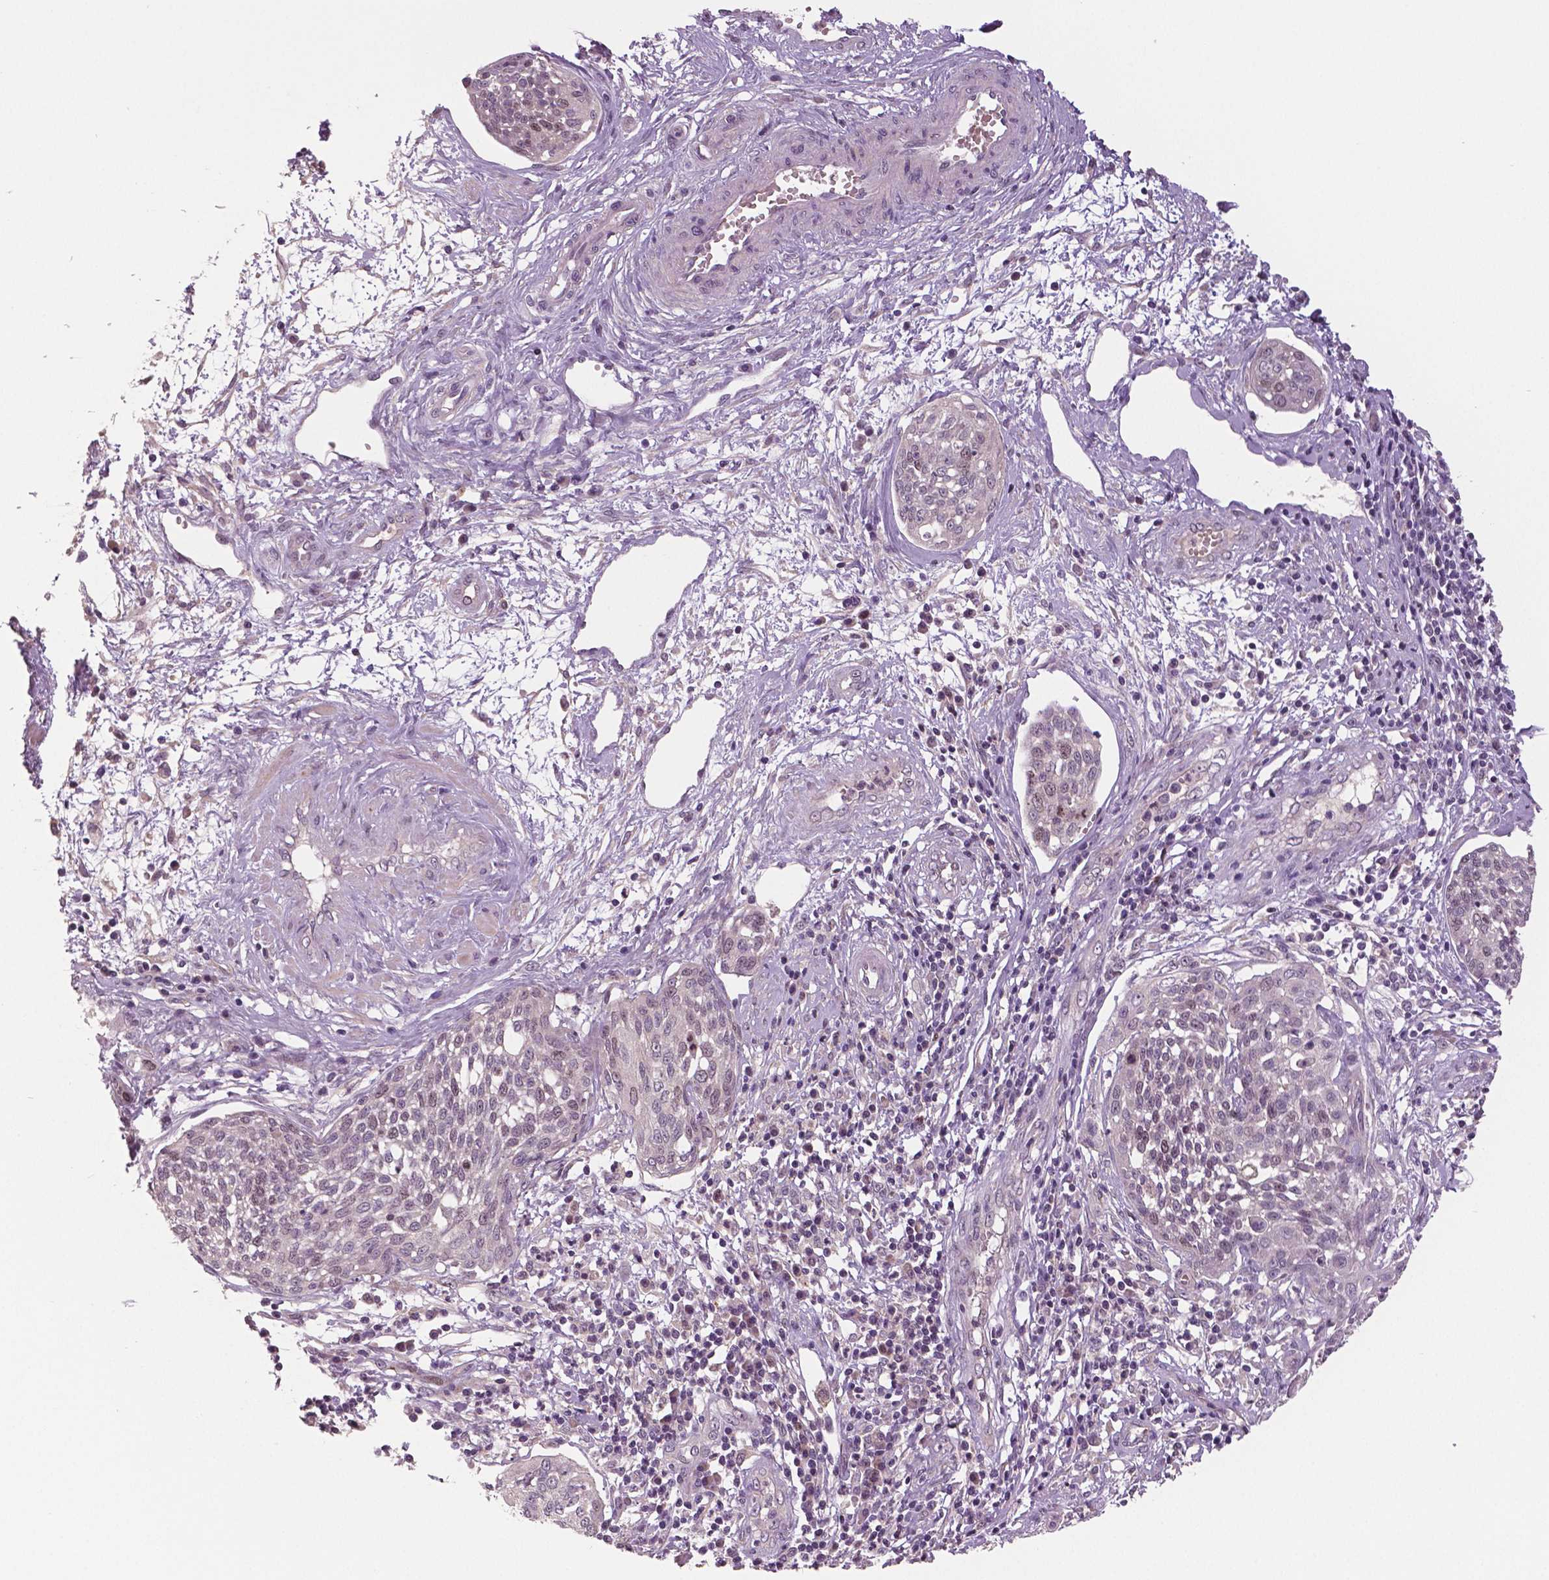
{"staining": {"intensity": "weak", "quantity": "<25%", "location": "nuclear"}, "tissue": "cervical cancer", "cell_type": "Tumor cells", "image_type": "cancer", "snomed": [{"axis": "morphology", "description": "Squamous cell carcinoma, NOS"}, {"axis": "topography", "description": "Cervix"}], "caption": "Tumor cells show no significant protein staining in cervical cancer. The staining was performed using DAB to visualize the protein expression in brown, while the nuclei were stained in blue with hematoxylin (Magnification: 20x).", "gene": "MKI67", "patient": {"sex": "female", "age": 34}}